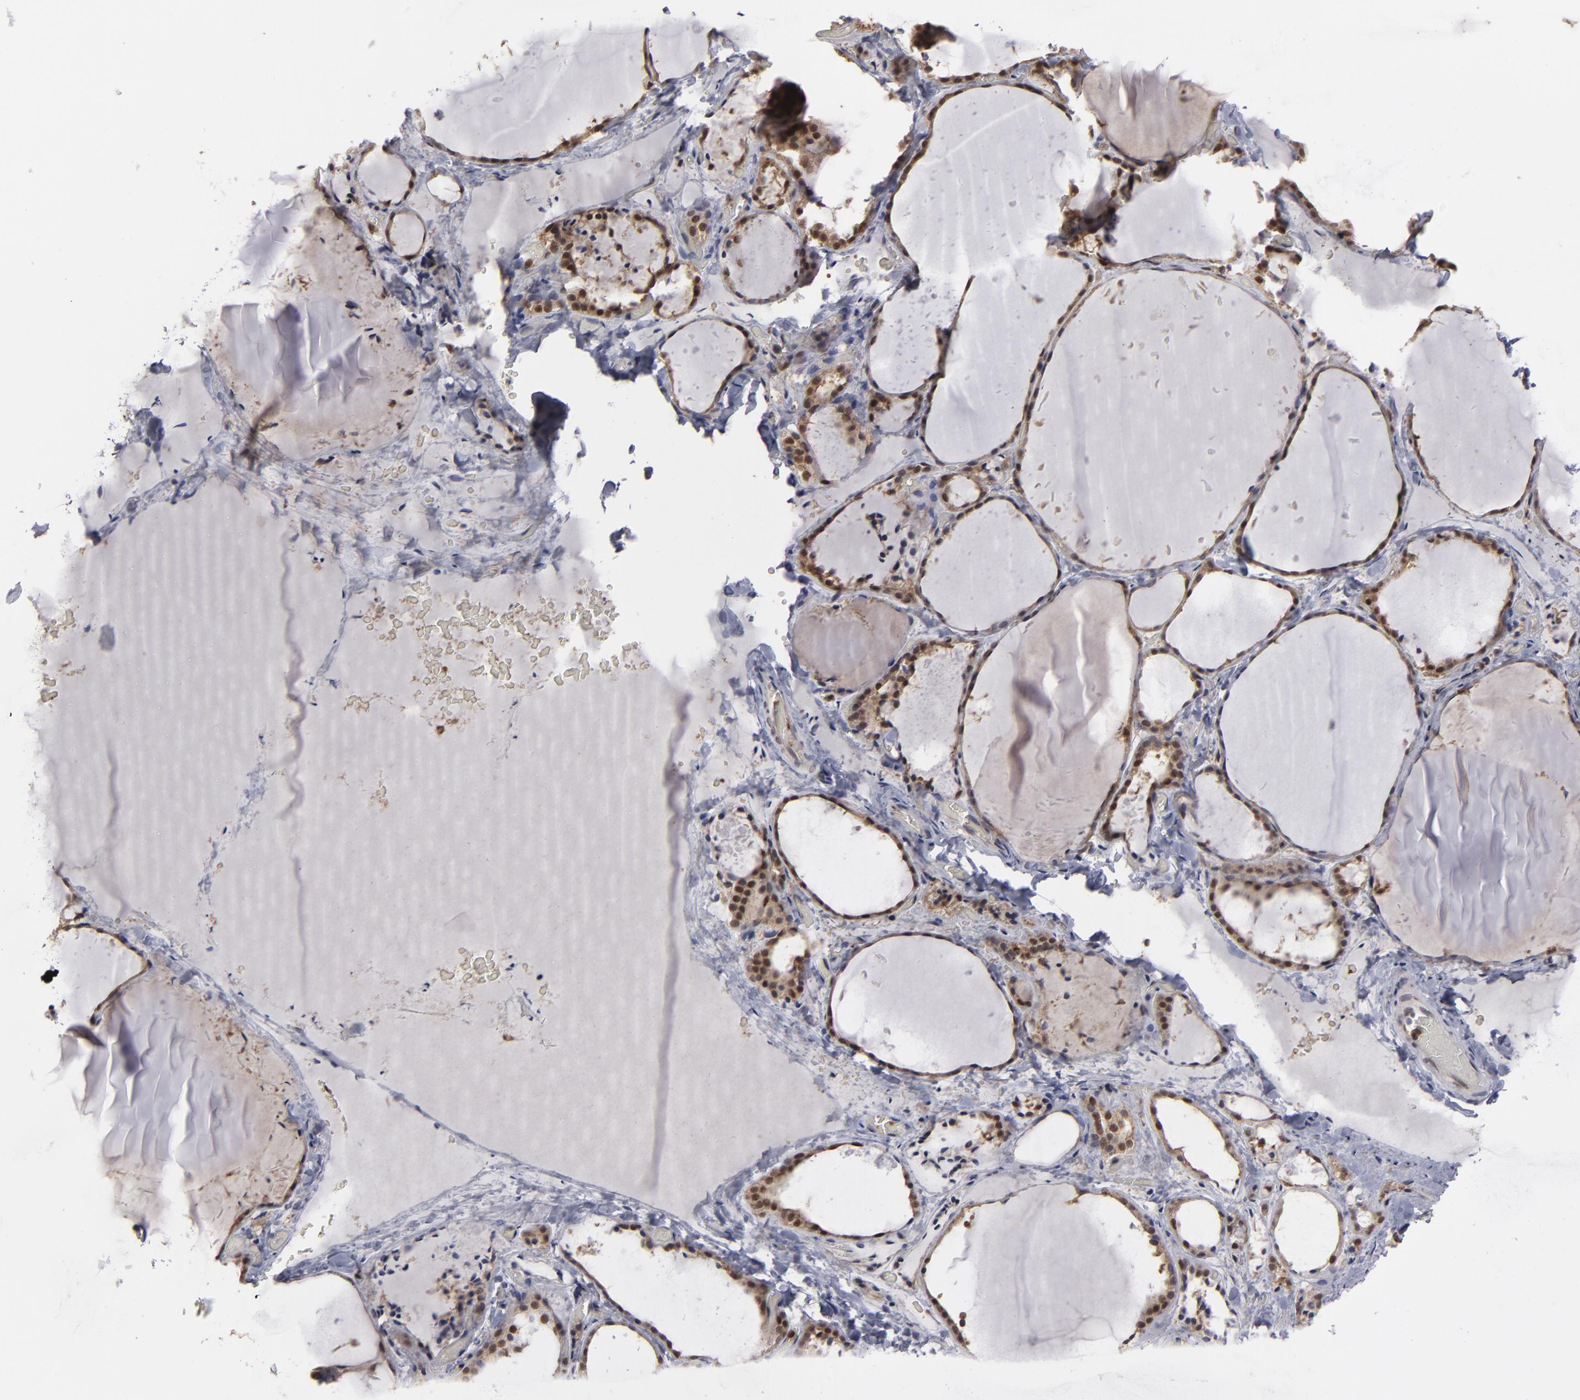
{"staining": {"intensity": "moderate", "quantity": "25%-75%", "location": "cytoplasmic/membranous,nuclear"}, "tissue": "thyroid gland", "cell_type": "Glandular cells", "image_type": "normal", "snomed": [{"axis": "morphology", "description": "Normal tissue, NOS"}, {"axis": "topography", "description": "Thyroid gland"}], "caption": "Glandular cells show medium levels of moderate cytoplasmic/membranous,nuclear staining in approximately 25%-75% of cells in normal human thyroid gland.", "gene": "GSR", "patient": {"sex": "female", "age": 22}}